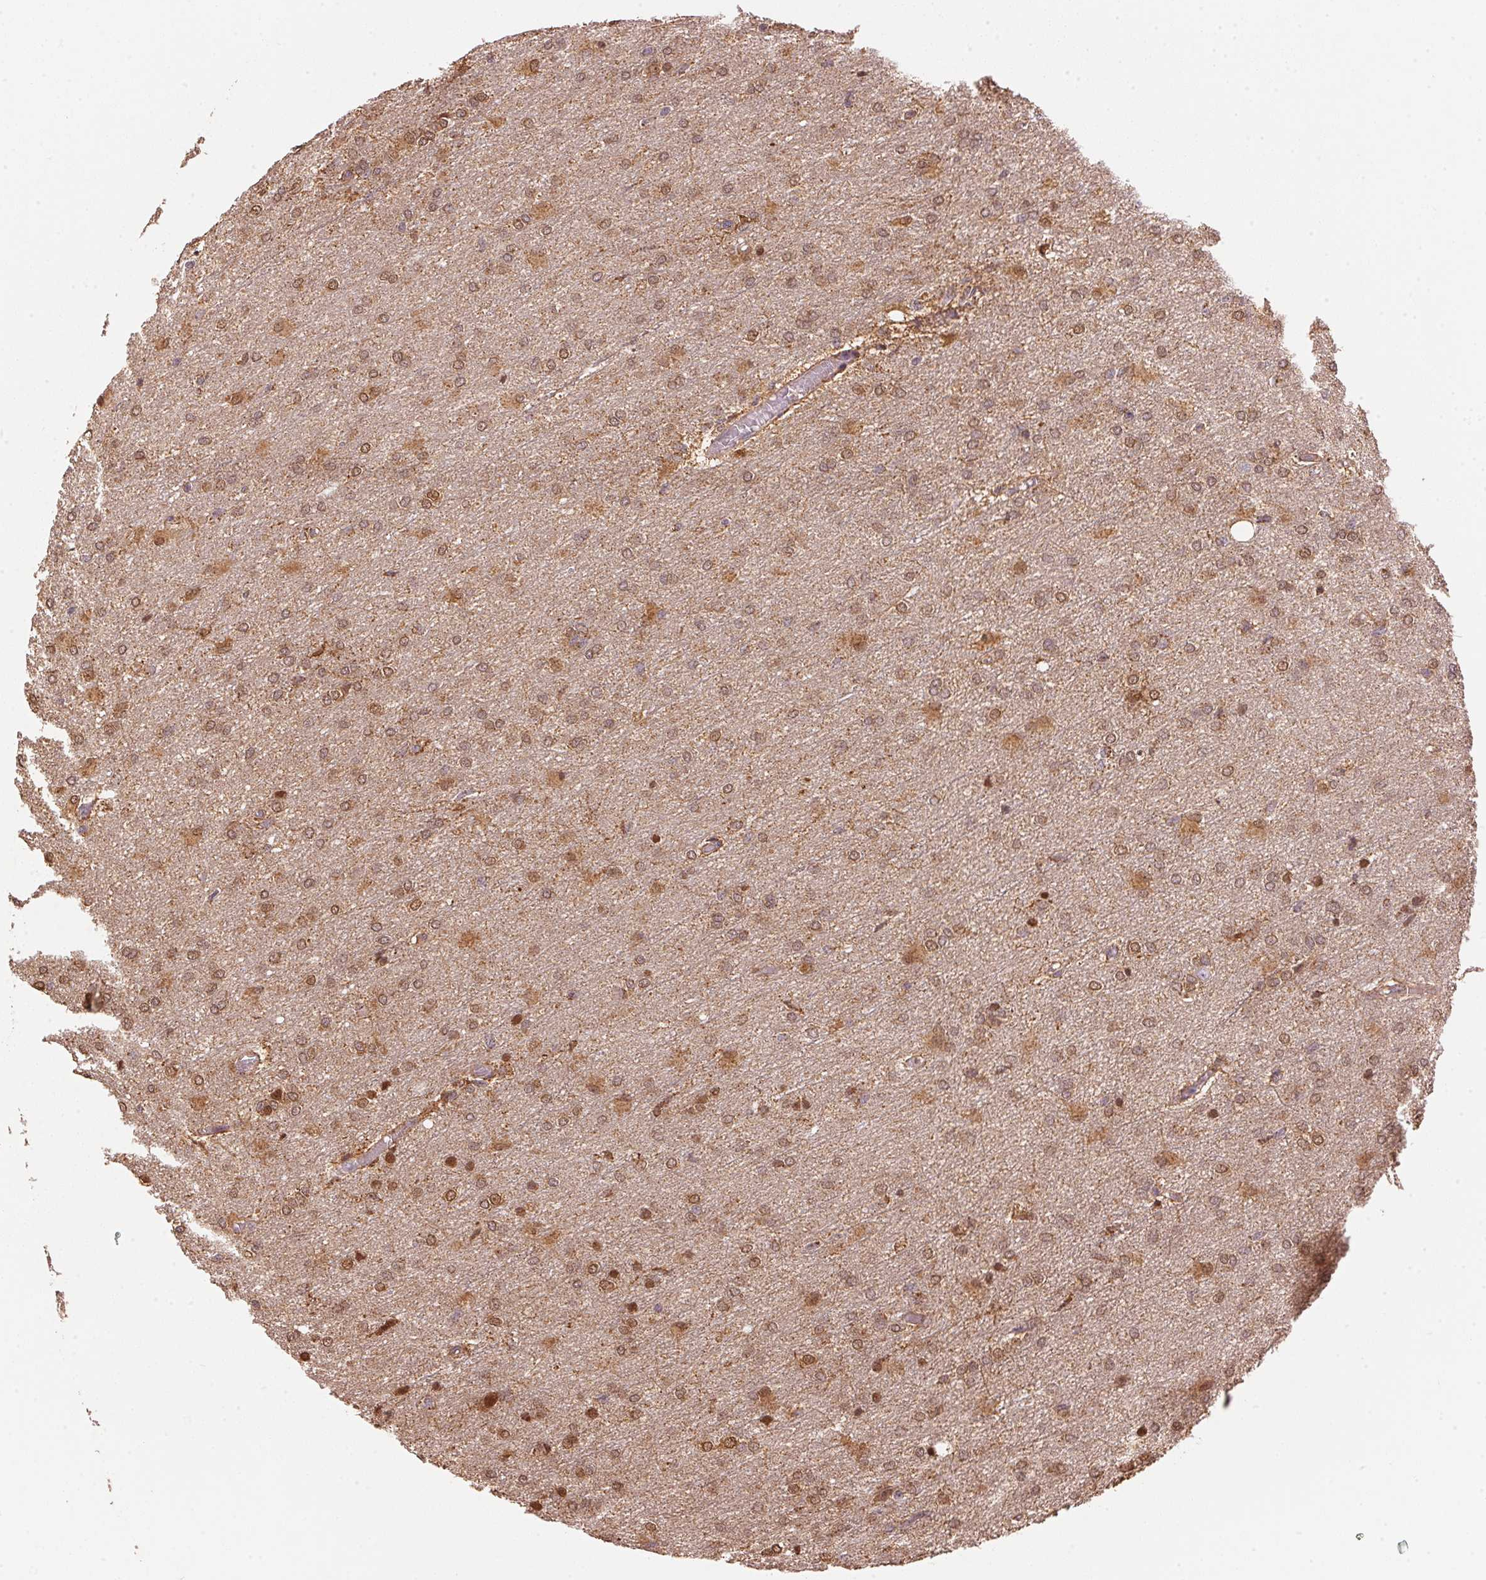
{"staining": {"intensity": "moderate", "quantity": ">75%", "location": "cytoplasmic/membranous,nuclear"}, "tissue": "glioma", "cell_type": "Tumor cells", "image_type": "cancer", "snomed": [{"axis": "morphology", "description": "Glioma, malignant, High grade"}, {"axis": "topography", "description": "Brain"}], "caption": "Moderate cytoplasmic/membranous and nuclear staining is present in approximately >75% of tumor cells in malignant high-grade glioma. Using DAB (brown) and hematoxylin (blue) stains, captured at high magnification using brightfield microscopy.", "gene": "ARHGAP6", "patient": {"sex": "male", "age": 68}}